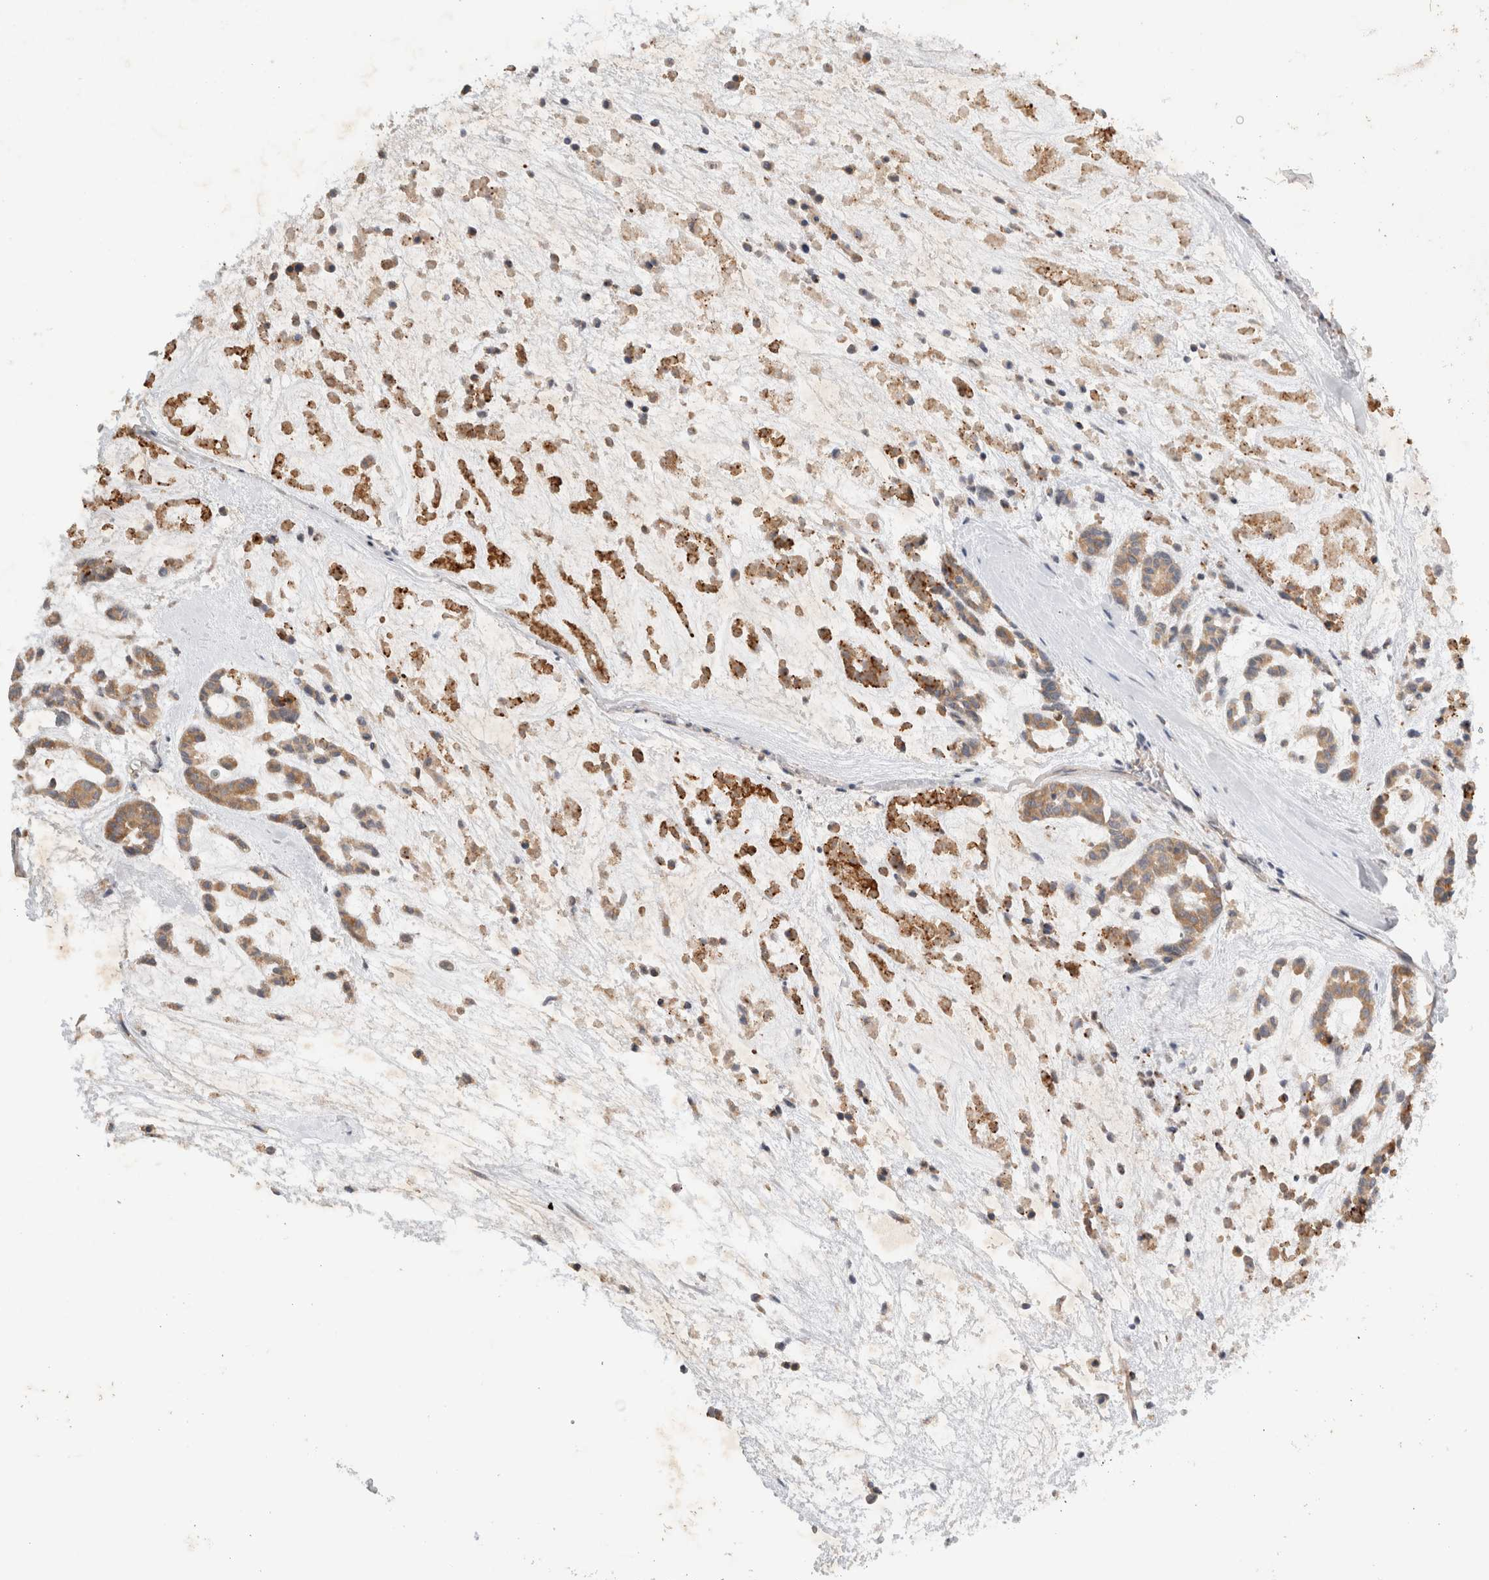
{"staining": {"intensity": "moderate", "quantity": ">75%", "location": "cytoplasmic/membranous"}, "tissue": "head and neck cancer", "cell_type": "Tumor cells", "image_type": "cancer", "snomed": [{"axis": "morphology", "description": "Adenocarcinoma, NOS"}, {"axis": "morphology", "description": "Adenoma, NOS"}, {"axis": "topography", "description": "Head-Neck"}], "caption": "Immunohistochemical staining of head and neck cancer (adenocarcinoma) reveals medium levels of moderate cytoplasmic/membranous positivity in about >75% of tumor cells. Nuclei are stained in blue.", "gene": "NEDD4L", "patient": {"sex": "female", "age": 55}}